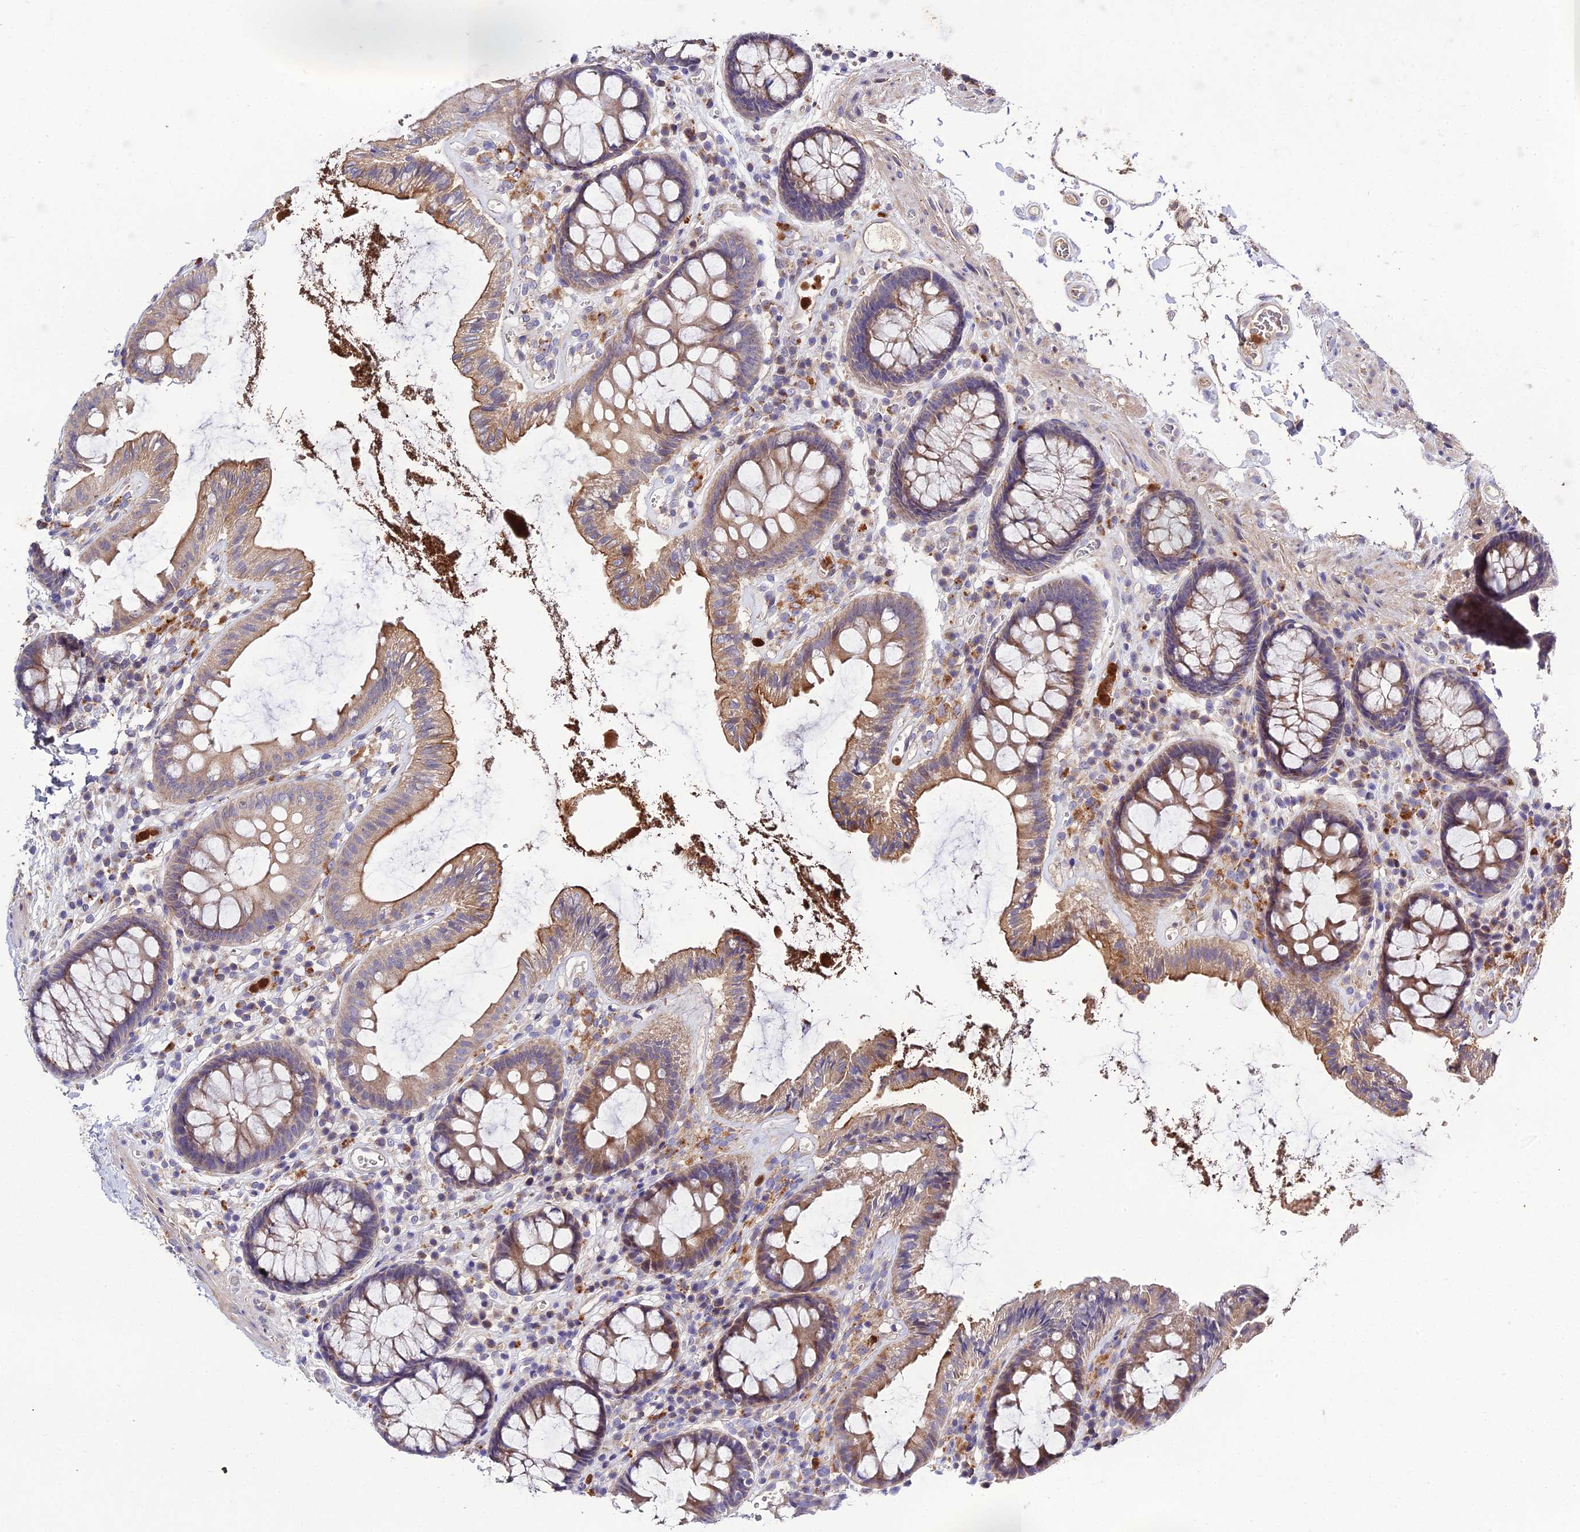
{"staining": {"intensity": "moderate", "quantity": ">75%", "location": "cytoplasmic/membranous"}, "tissue": "colon", "cell_type": "Endothelial cells", "image_type": "normal", "snomed": [{"axis": "morphology", "description": "Normal tissue, NOS"}, {"axis": "topography", "description": "Colon"}], "caption": "Moderate cytoplasmic/membranous protein positivity is appreciated in about >75% of endothelial cells in colon. The staining is performed using DAB brown chromogen to label protein expression. The nuclei are counter-stained blue using hematoxylin.", "gene": "EID2", "patient": {"sex": "male", "age": 84}}